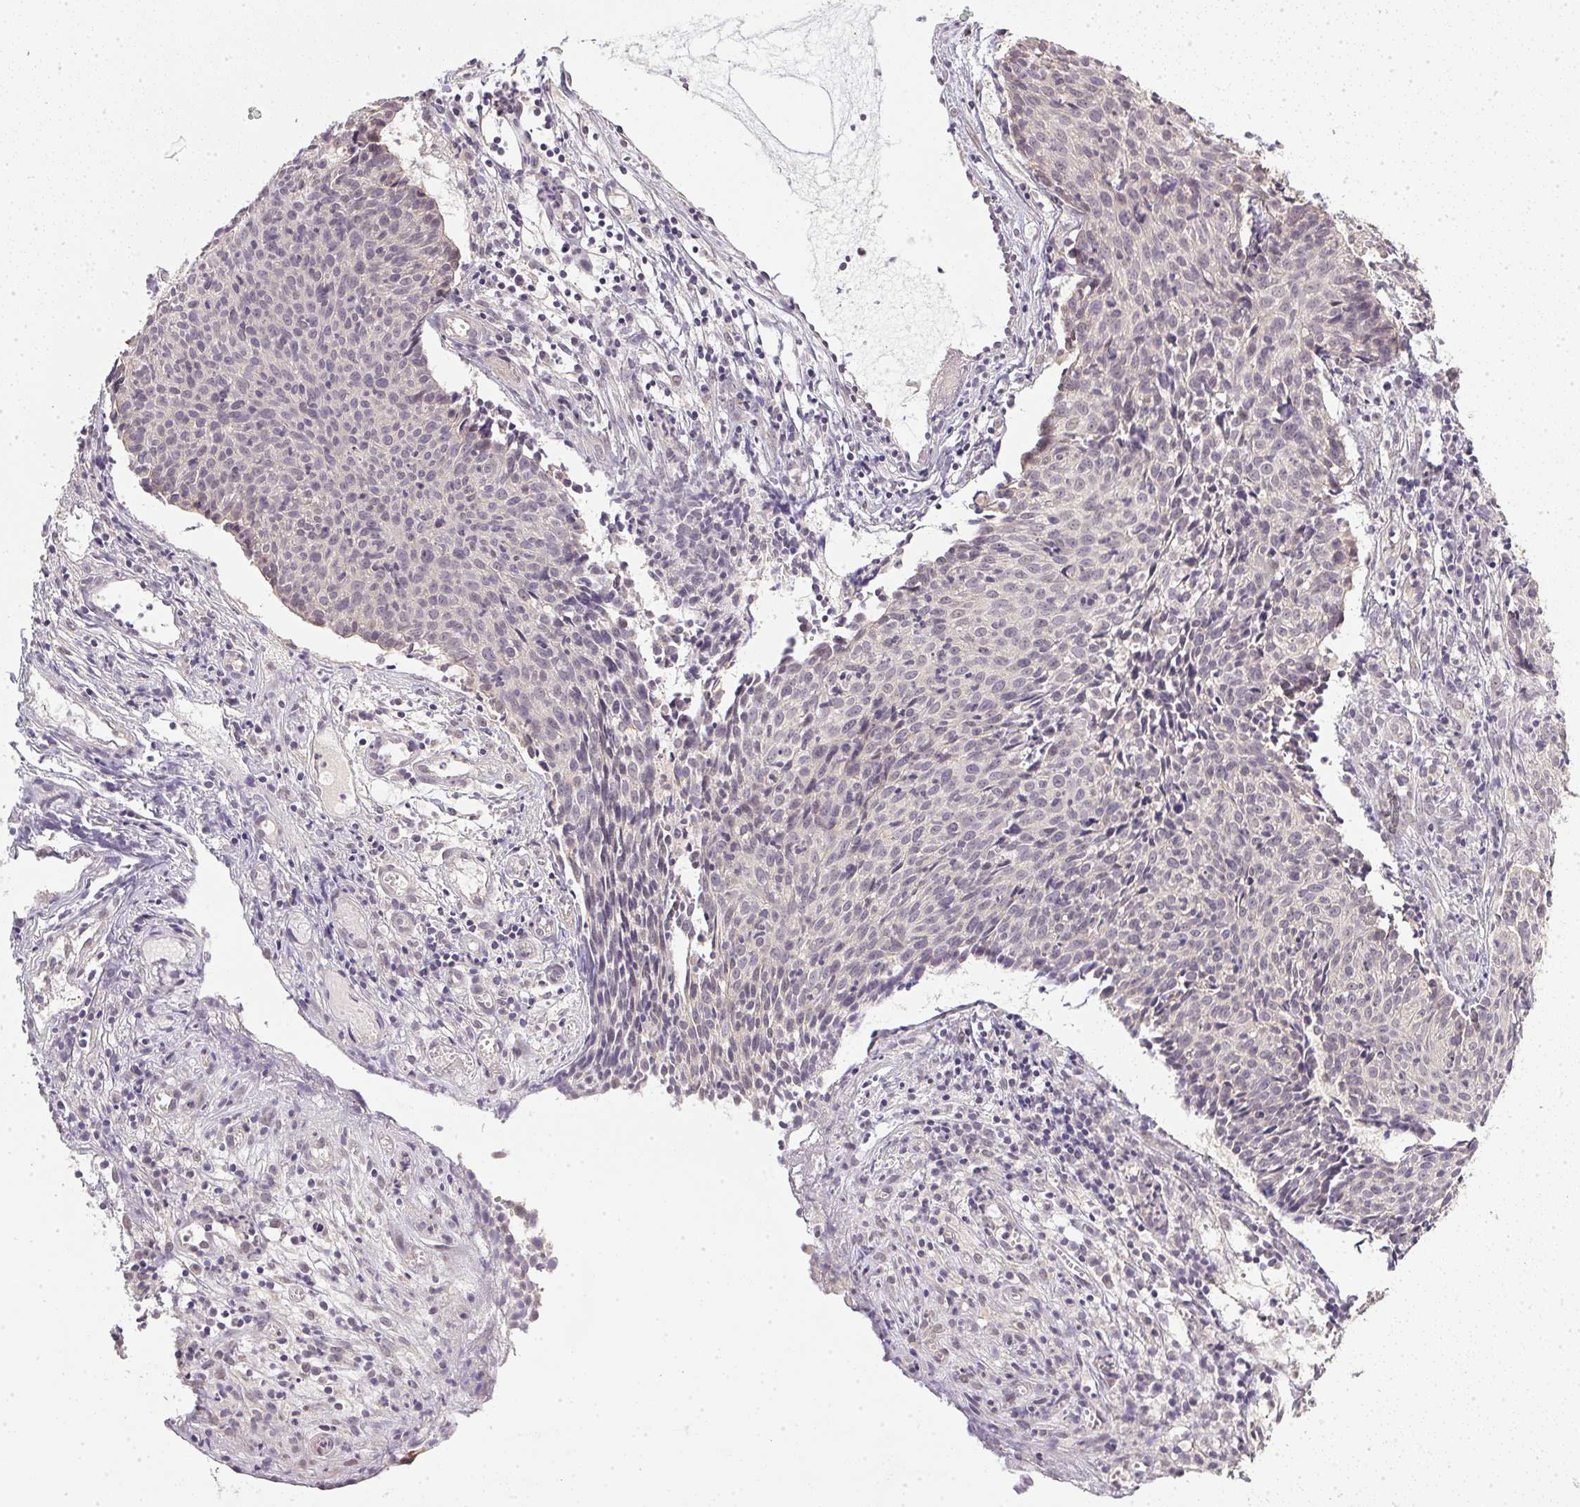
{"staining": {"intensity": "negative", "quantity": "none", "location": "none"}, "tissue": "cervical cancer", "cell_type": "Tumor cells", "image_type": "cancer", "snomed": [{"axis": "morphology", "description": "Squamous cell carcinoma, NOS"}, {"axis": "topography", "description": "Cervix"}], "caption": "Cervical cancer stained for a protein using IHC displays no staining tumor cells.", "gene": "PPP4R4", "patient": {"sex": "female", "age": 30}}